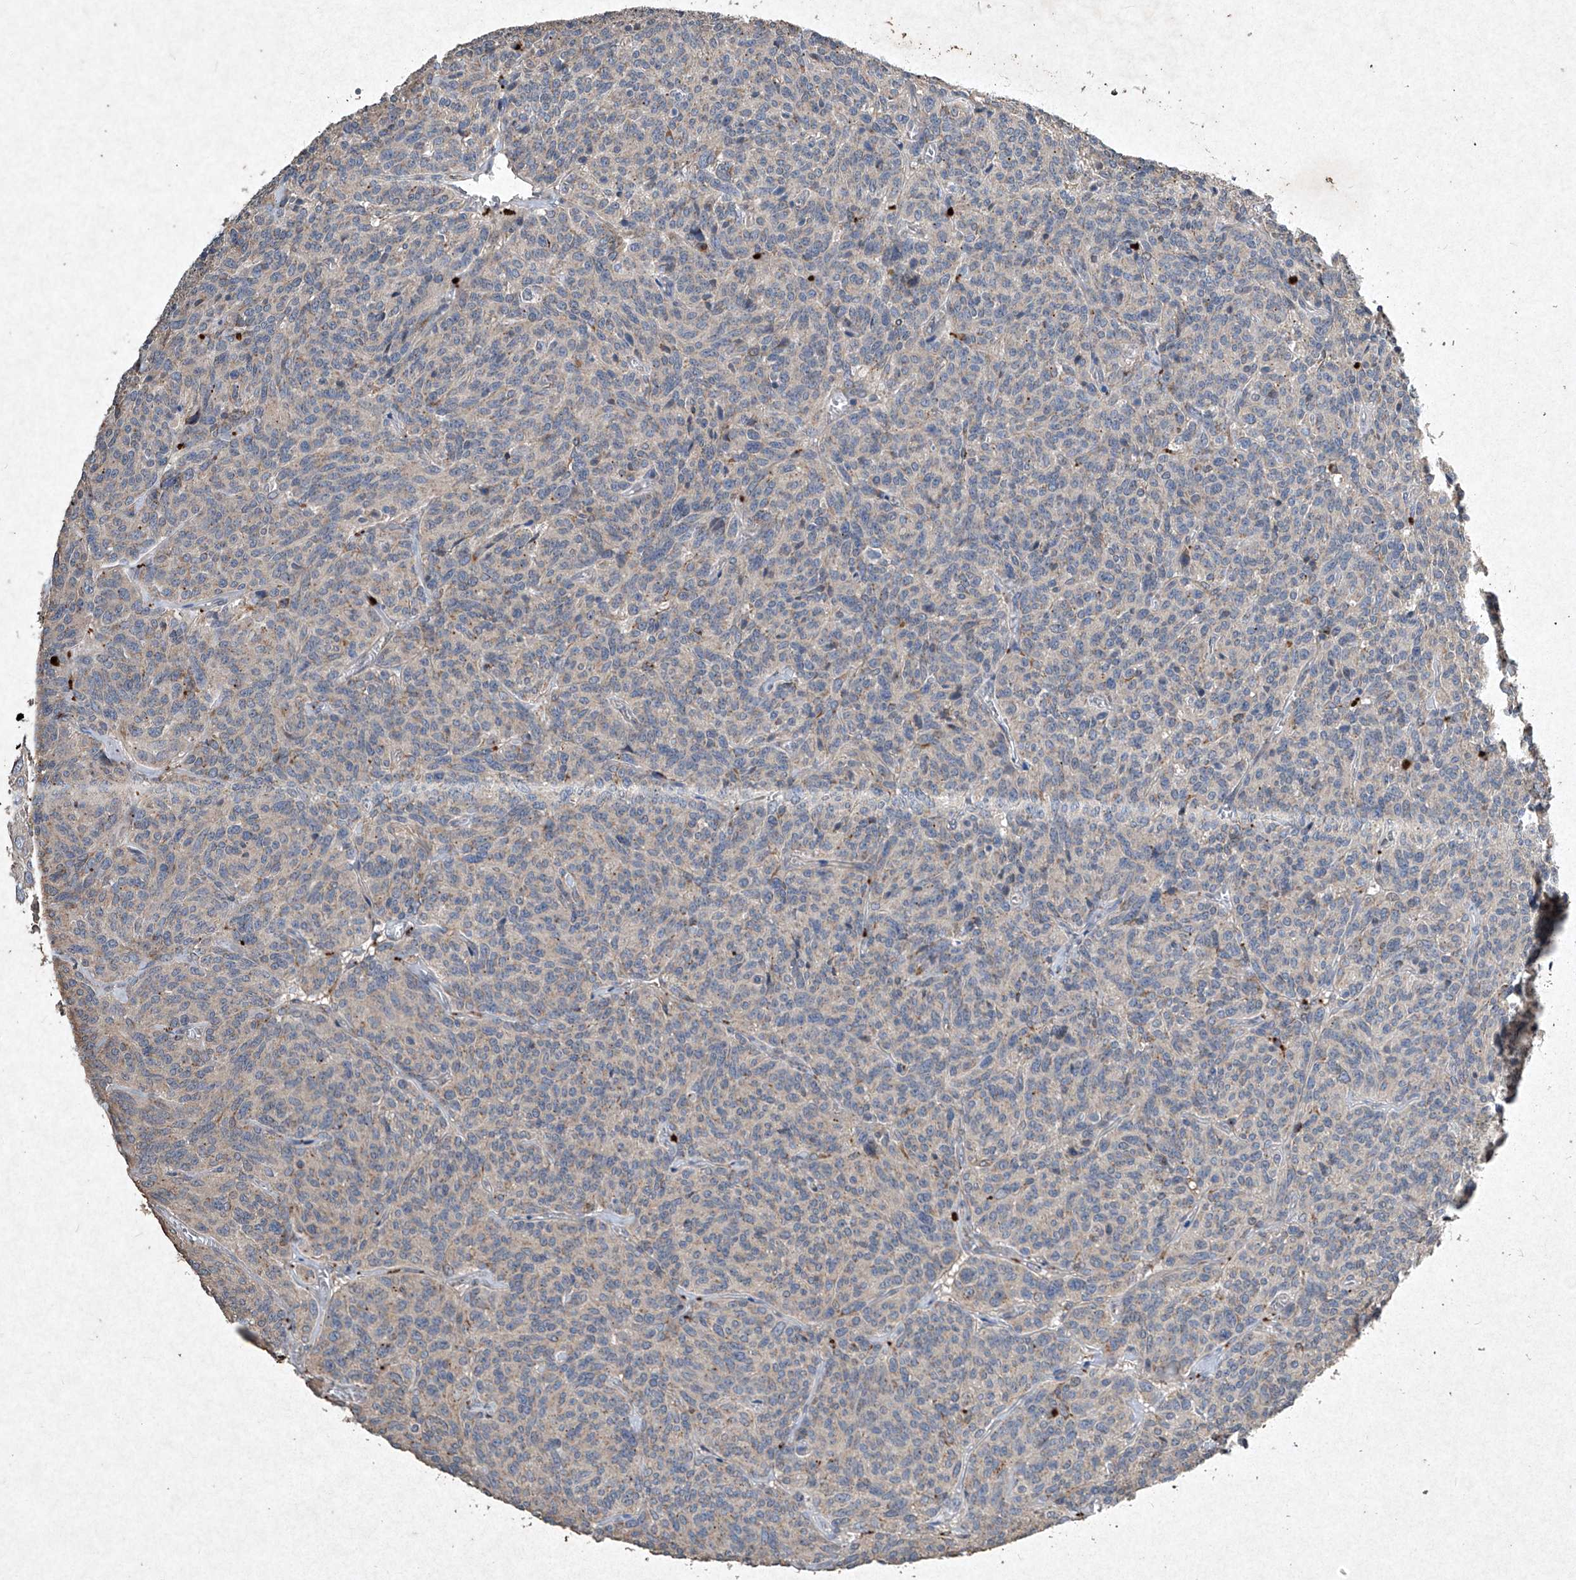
{"staining": {"intensity": "weak", "quantity": "<25%", "location": "cytoplasmic/membranous"}, "tissue": "carcinoid", "cell_type": "Tumor cells", "image_type": "cancer", "snomed": [{"axis": "morphology", "description": "Carcinoid, malignant, NOS"}, {"axis": "topography", "description": "Lung"}], "caption": "Tumor cells are negative for brown protein staining in carcinoid (malignant). Brightfield microscopy of immunohistochemistry stained with DAB (3,3'-diaminobenzidine) (brown) and hematoxylin (blue), captured at high magnification.", "gene": "MED16", "patient": {"sex": "female", "age": 46}}